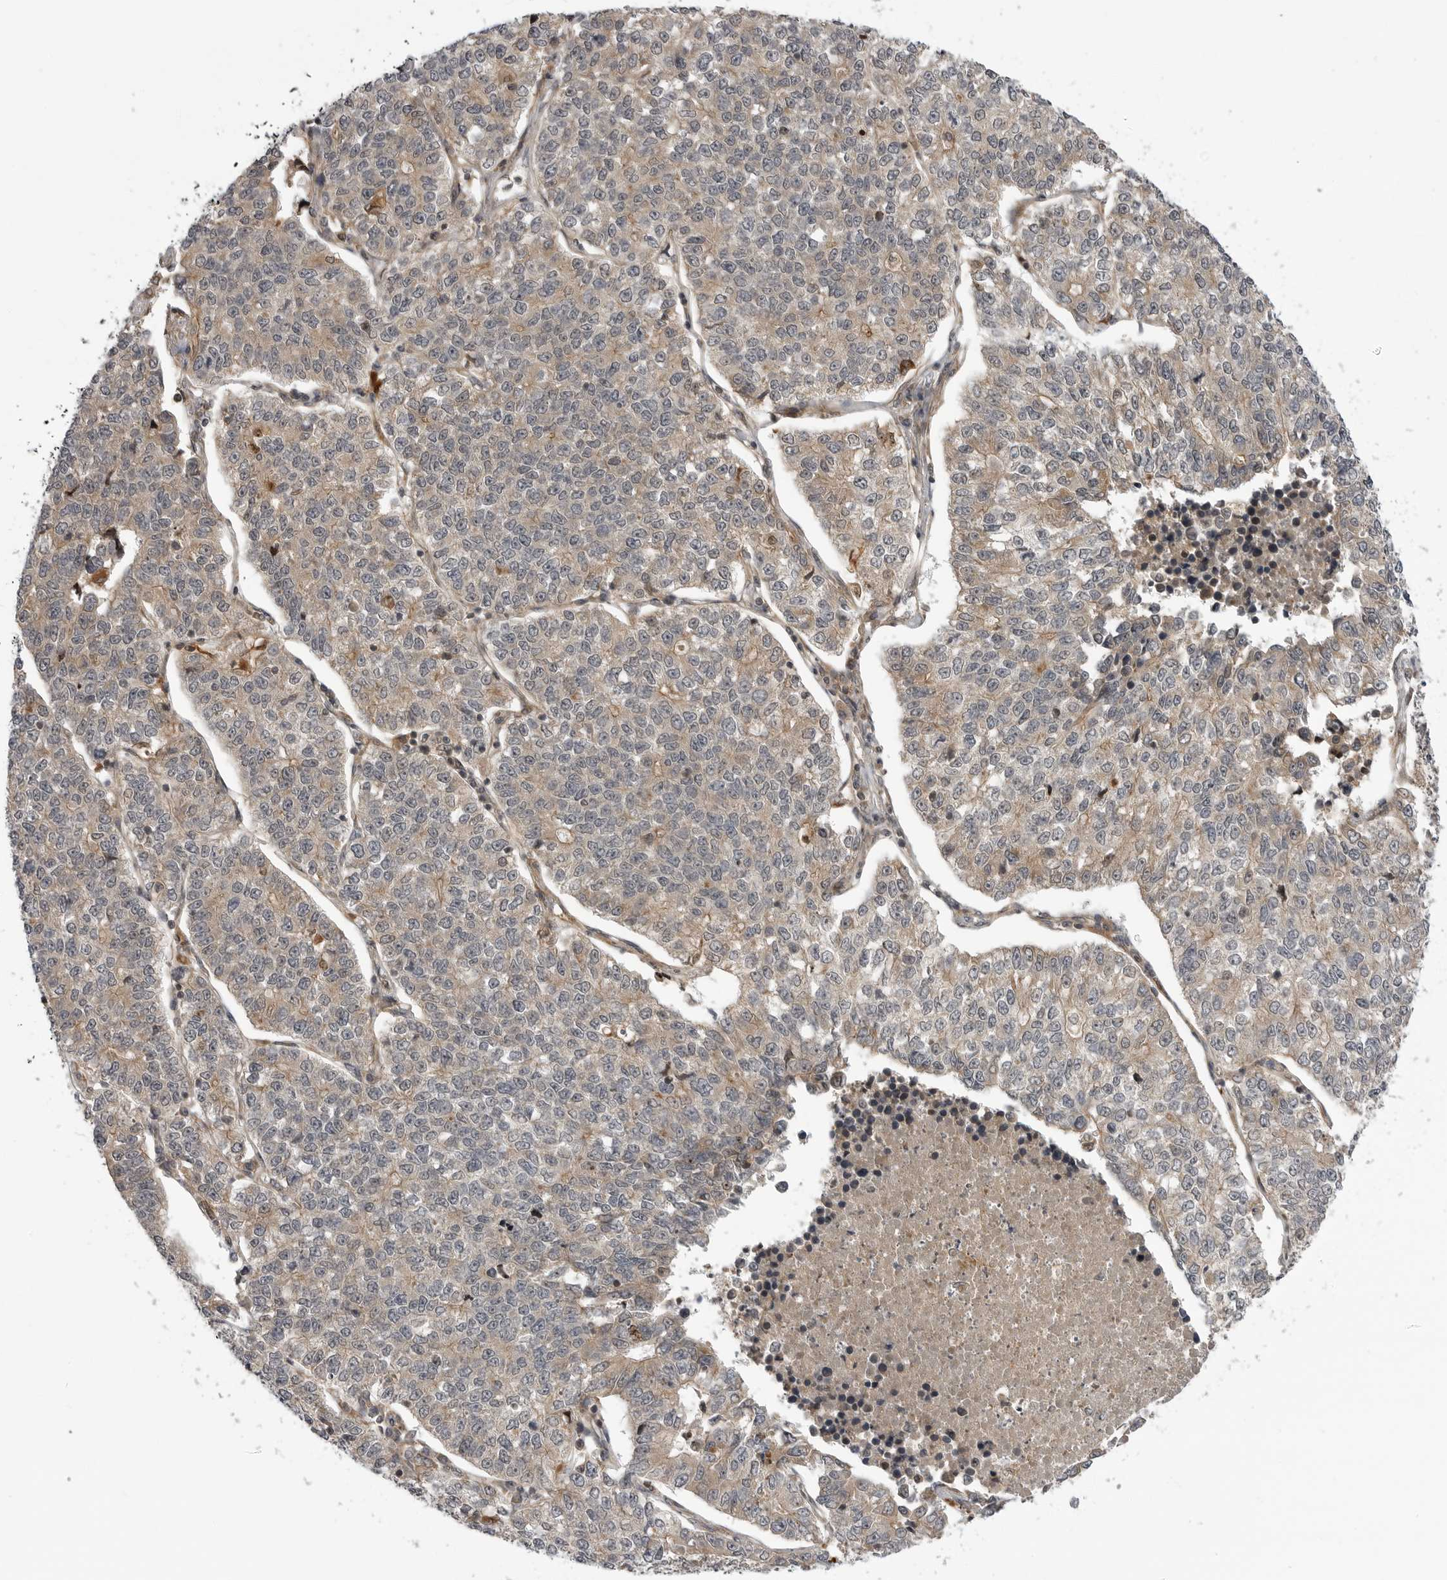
{"staining": {"intensity": "weak", "quantity": ">75%", "location": "cytoplasmic/membranous"}, "tissue": "lung cancer", "cell_type": "Tumor cells", "image_type": "cancer", "snomed": [{"axis": "morphology", "description": "Adenocarcinoma, NOS"}, {"axis": "topography", "description": "Lung"}], "caption": "Protein analysis of lung cancer tissue exhibits weak cytoplasmic/membranous staining in approximately >75% of tumor cells. (brown staining indicates protein expression, while blue staining denotes nuclei).", "gene": "LRRC45", "patient": {"sex": "male", "age": 49}}